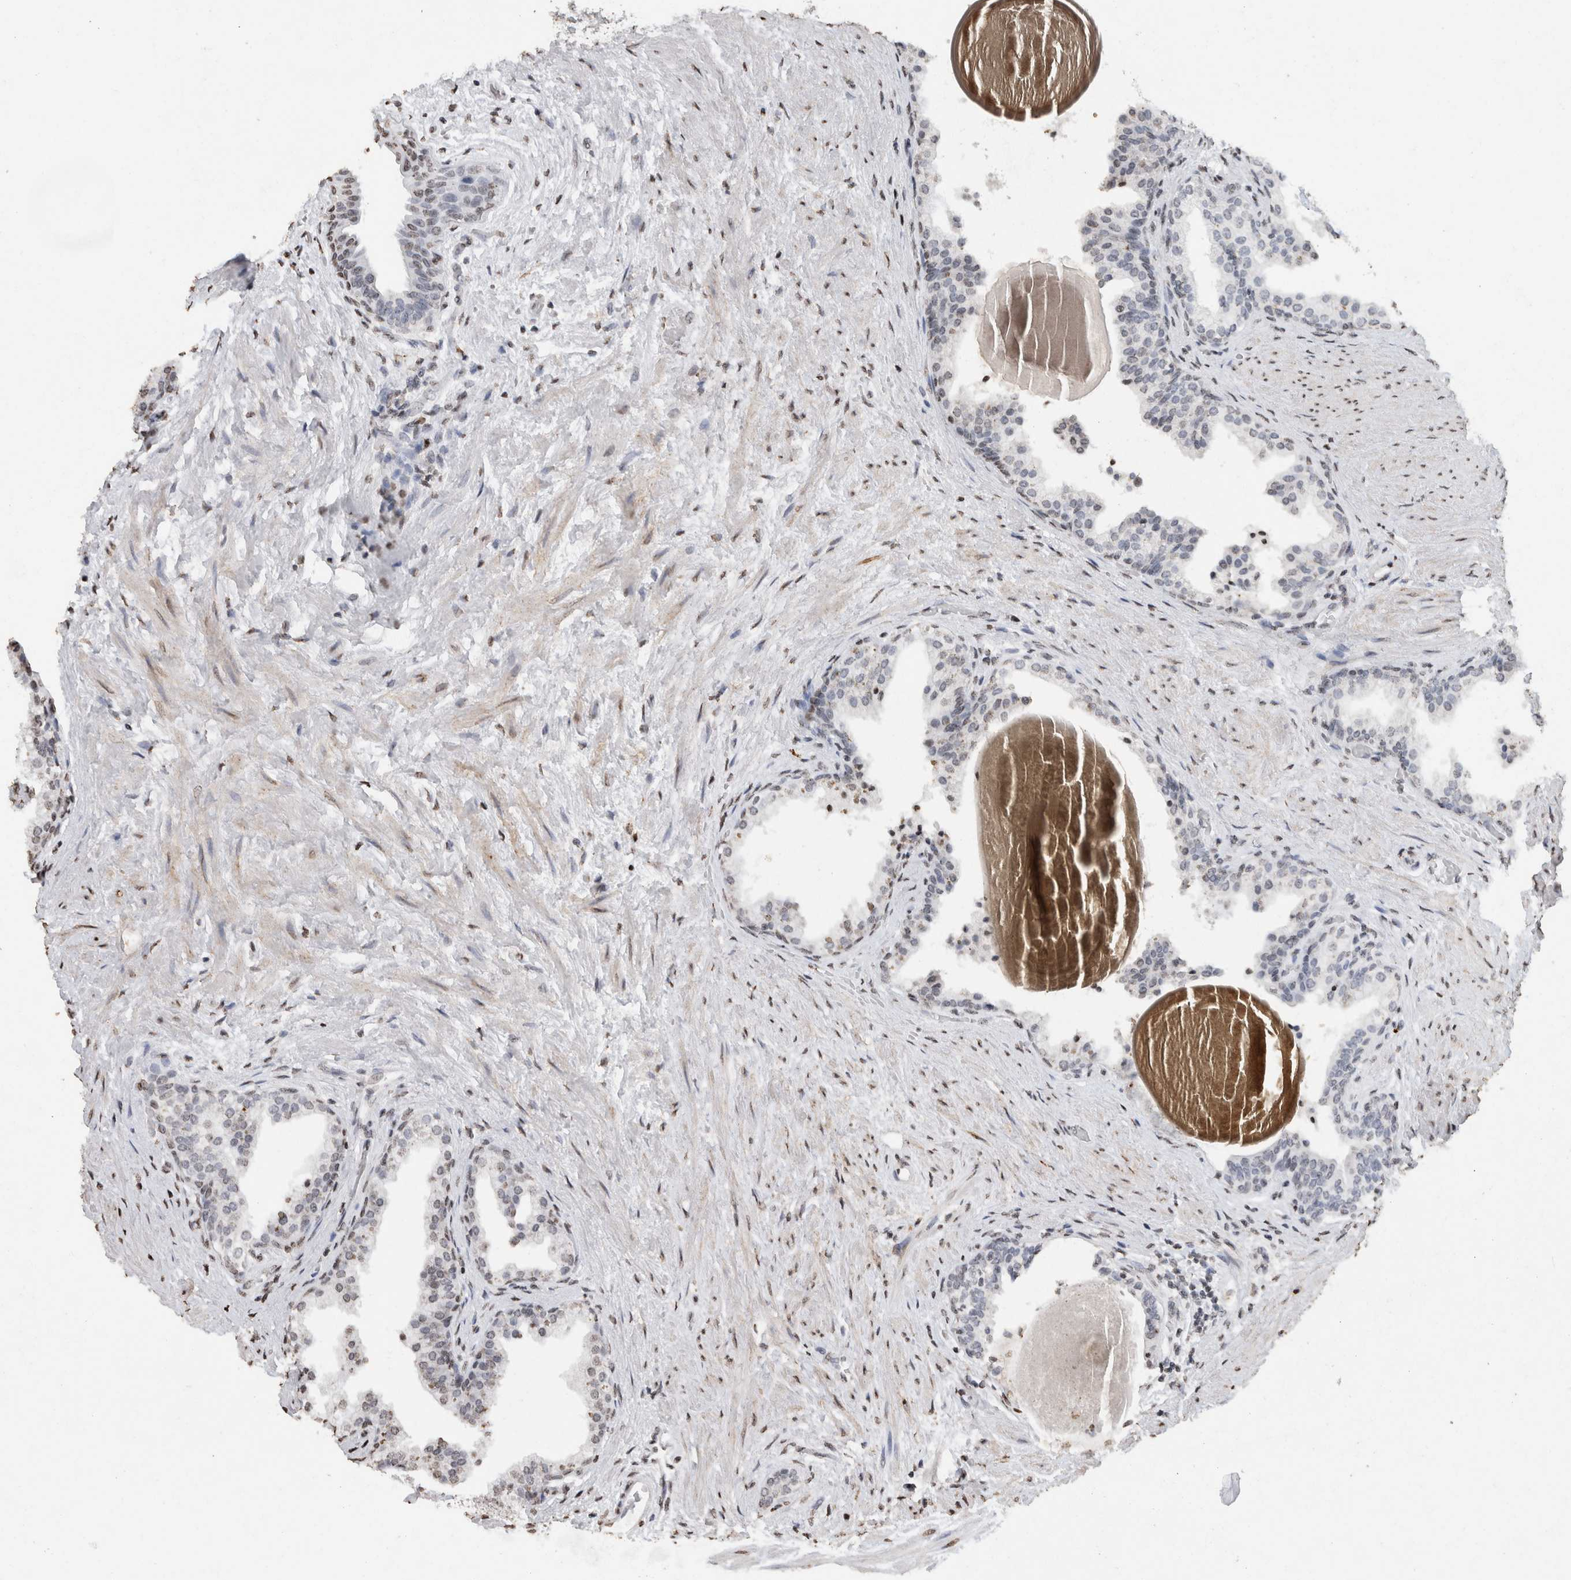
{"staining": {"intensity": "weak", "quantity": "<25%", "location": "nuclear"}, "tissue": "prostate", "cell_type": "Glandular cells", "image_type": "normal", "snomed": [{"axis": "morphology", "description": "Normal tissue, NOS"}, {"axis": "topography", "description": "Prostate"}], "caption": "Immunohistochemical staining of benign human prostate displays no significant expression in glandular cells. (DAB immunohistochemistry (IHC) visualized using brightfield microscopy, high magnification).", "gene": "CNTN1", "patient": {"sex": "male", "age": 48}}